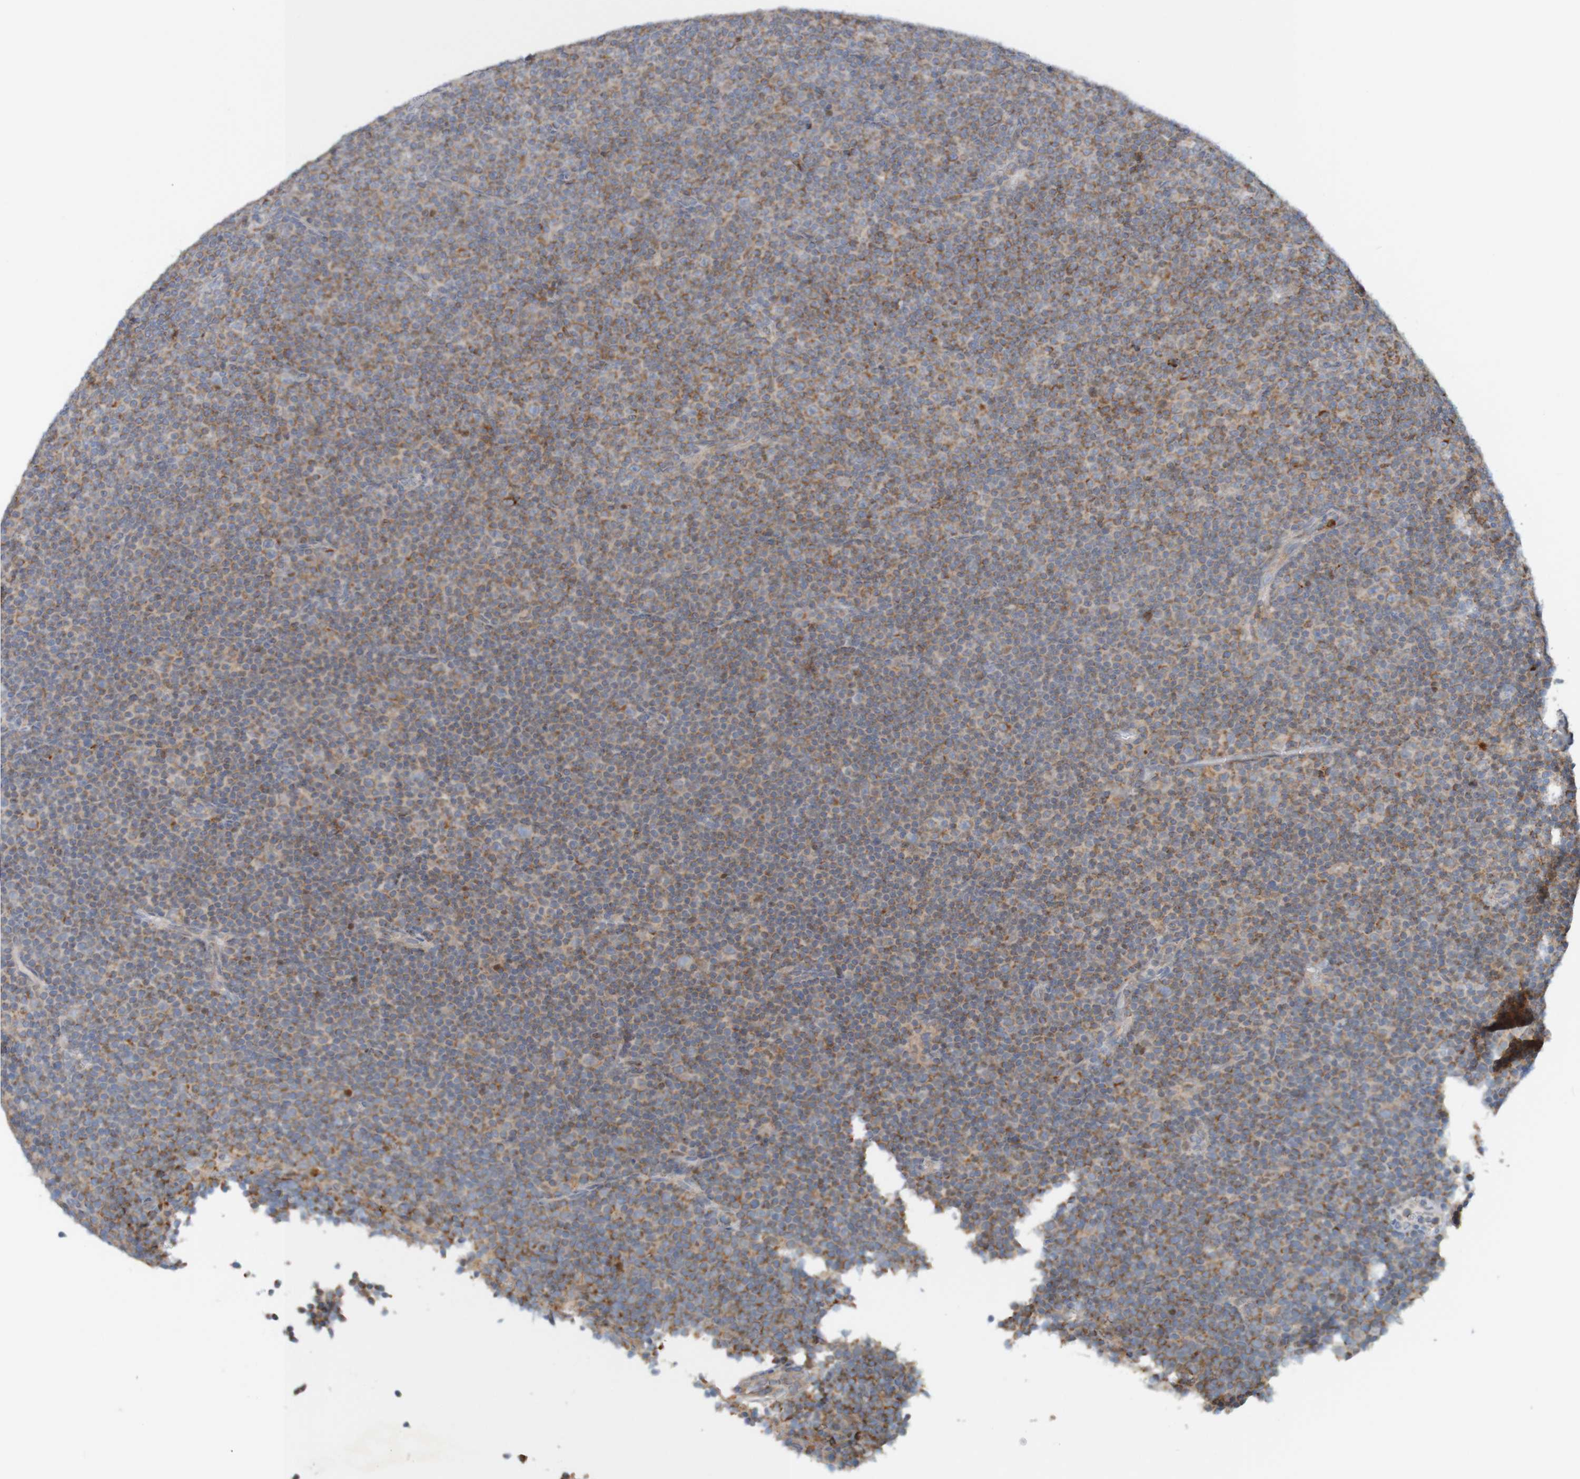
{"staining": {"intensity": "moderate", "quantity": "25%-75%", "location": "cytoplasmic/membranous"}, "tissue": "lymphoma", "cell_type": "Tumor cells", "image_type": "cancer", "snomed": [{"axis": "morphology", "description": "Malignant lymphoma, non-Hodgkin's type, Low grade"}, {"axis": "topography", "description": "Lymph node"}], "caption": "Lymphoma stained with a protein marker shows moderate staining in tumor cells.", "gene": "NAV2", "patient": {"sex": "female", "age": 67}}